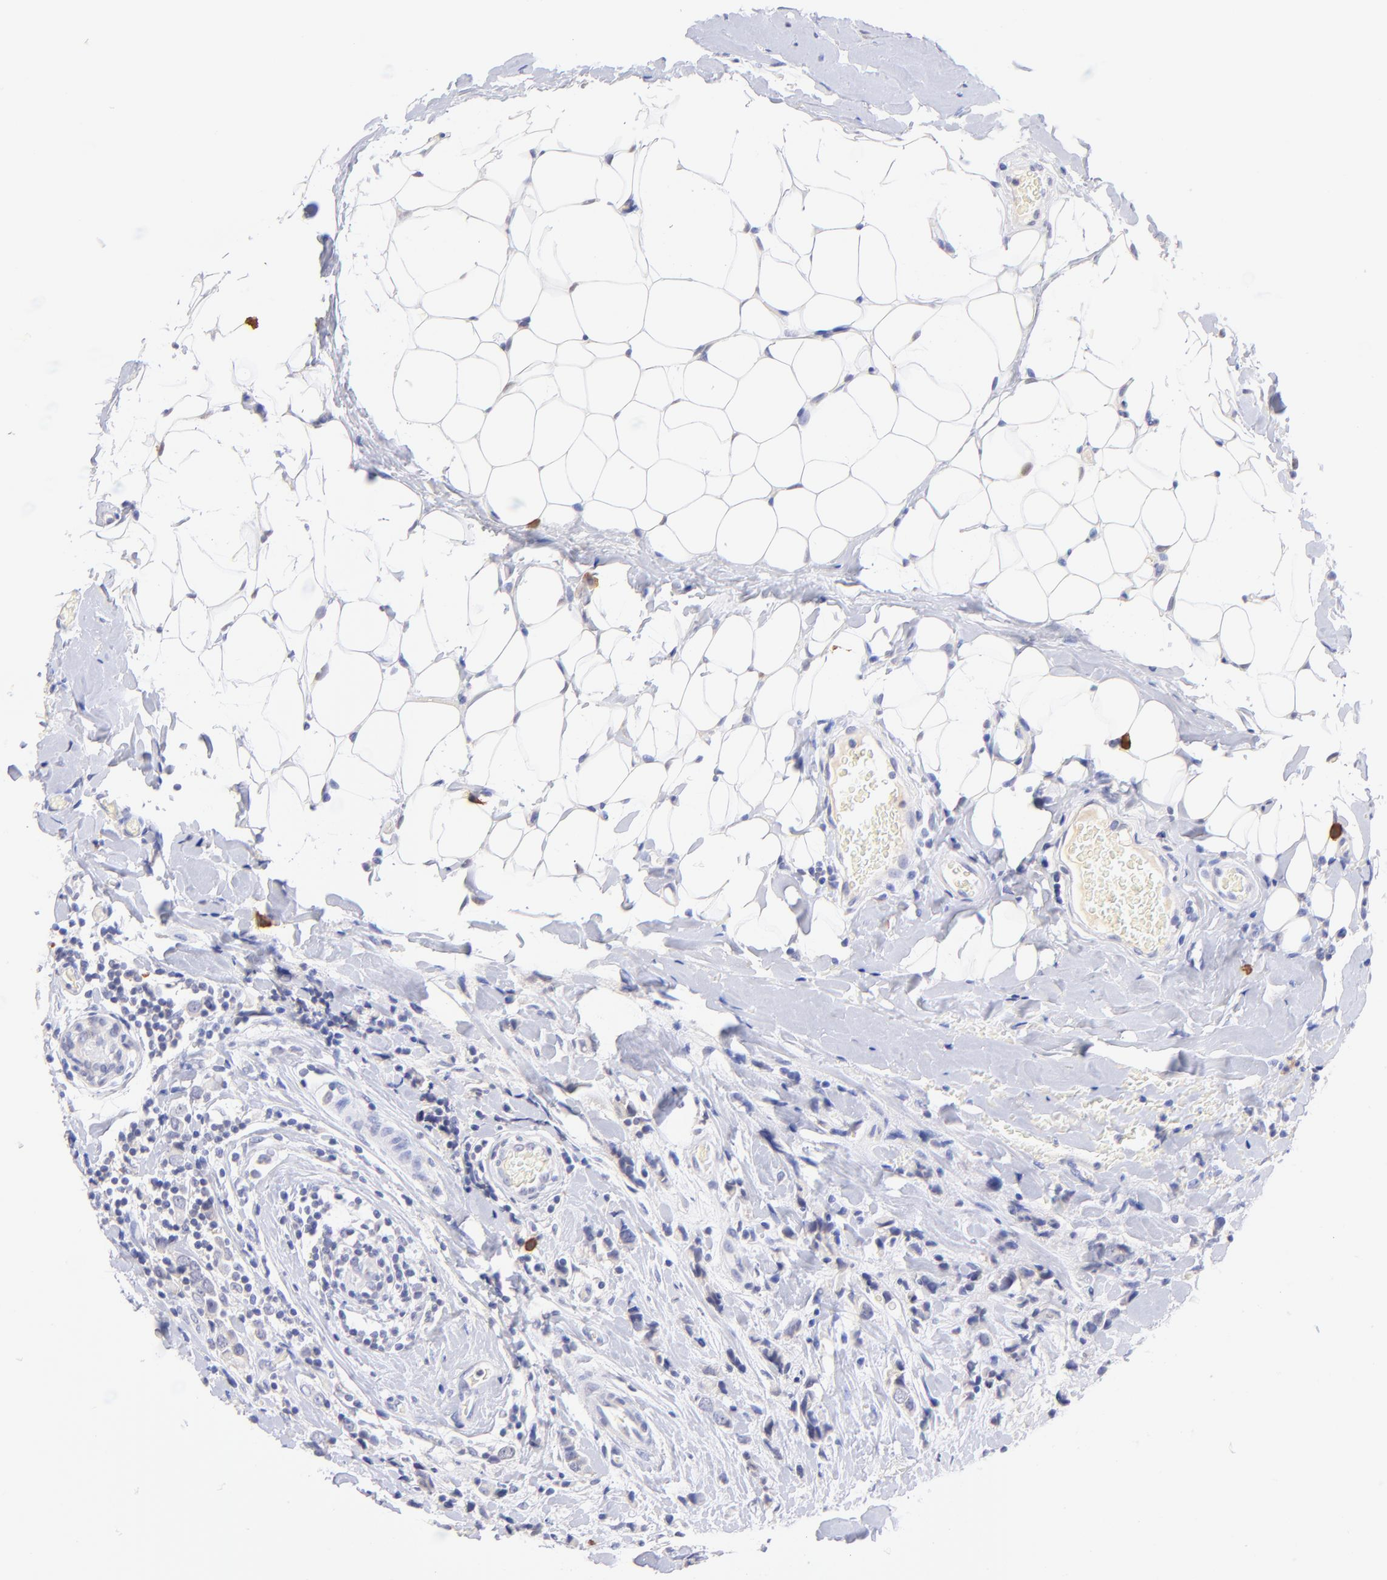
{"staining": {"intensity": "moderate", "quantity": "25%-75%", "location": "cytoplasmic/membranous"}, "tissue": "breast cancer", "cell_type": "Tumor cells", "image_type": "cancer", "snomed": [{"axis": "morphology", "description": "Lobular carcinoma"}, {"axis": "topography", "description": "Breast"}], "caption": "Moderate cytoplasmic/membranous protein positivity is appreciated in about 25%-75% of tumor cells in breast lobular carcinoma.", "gene": "RPL11", "patient": {"sex": "female", "age": 57}}